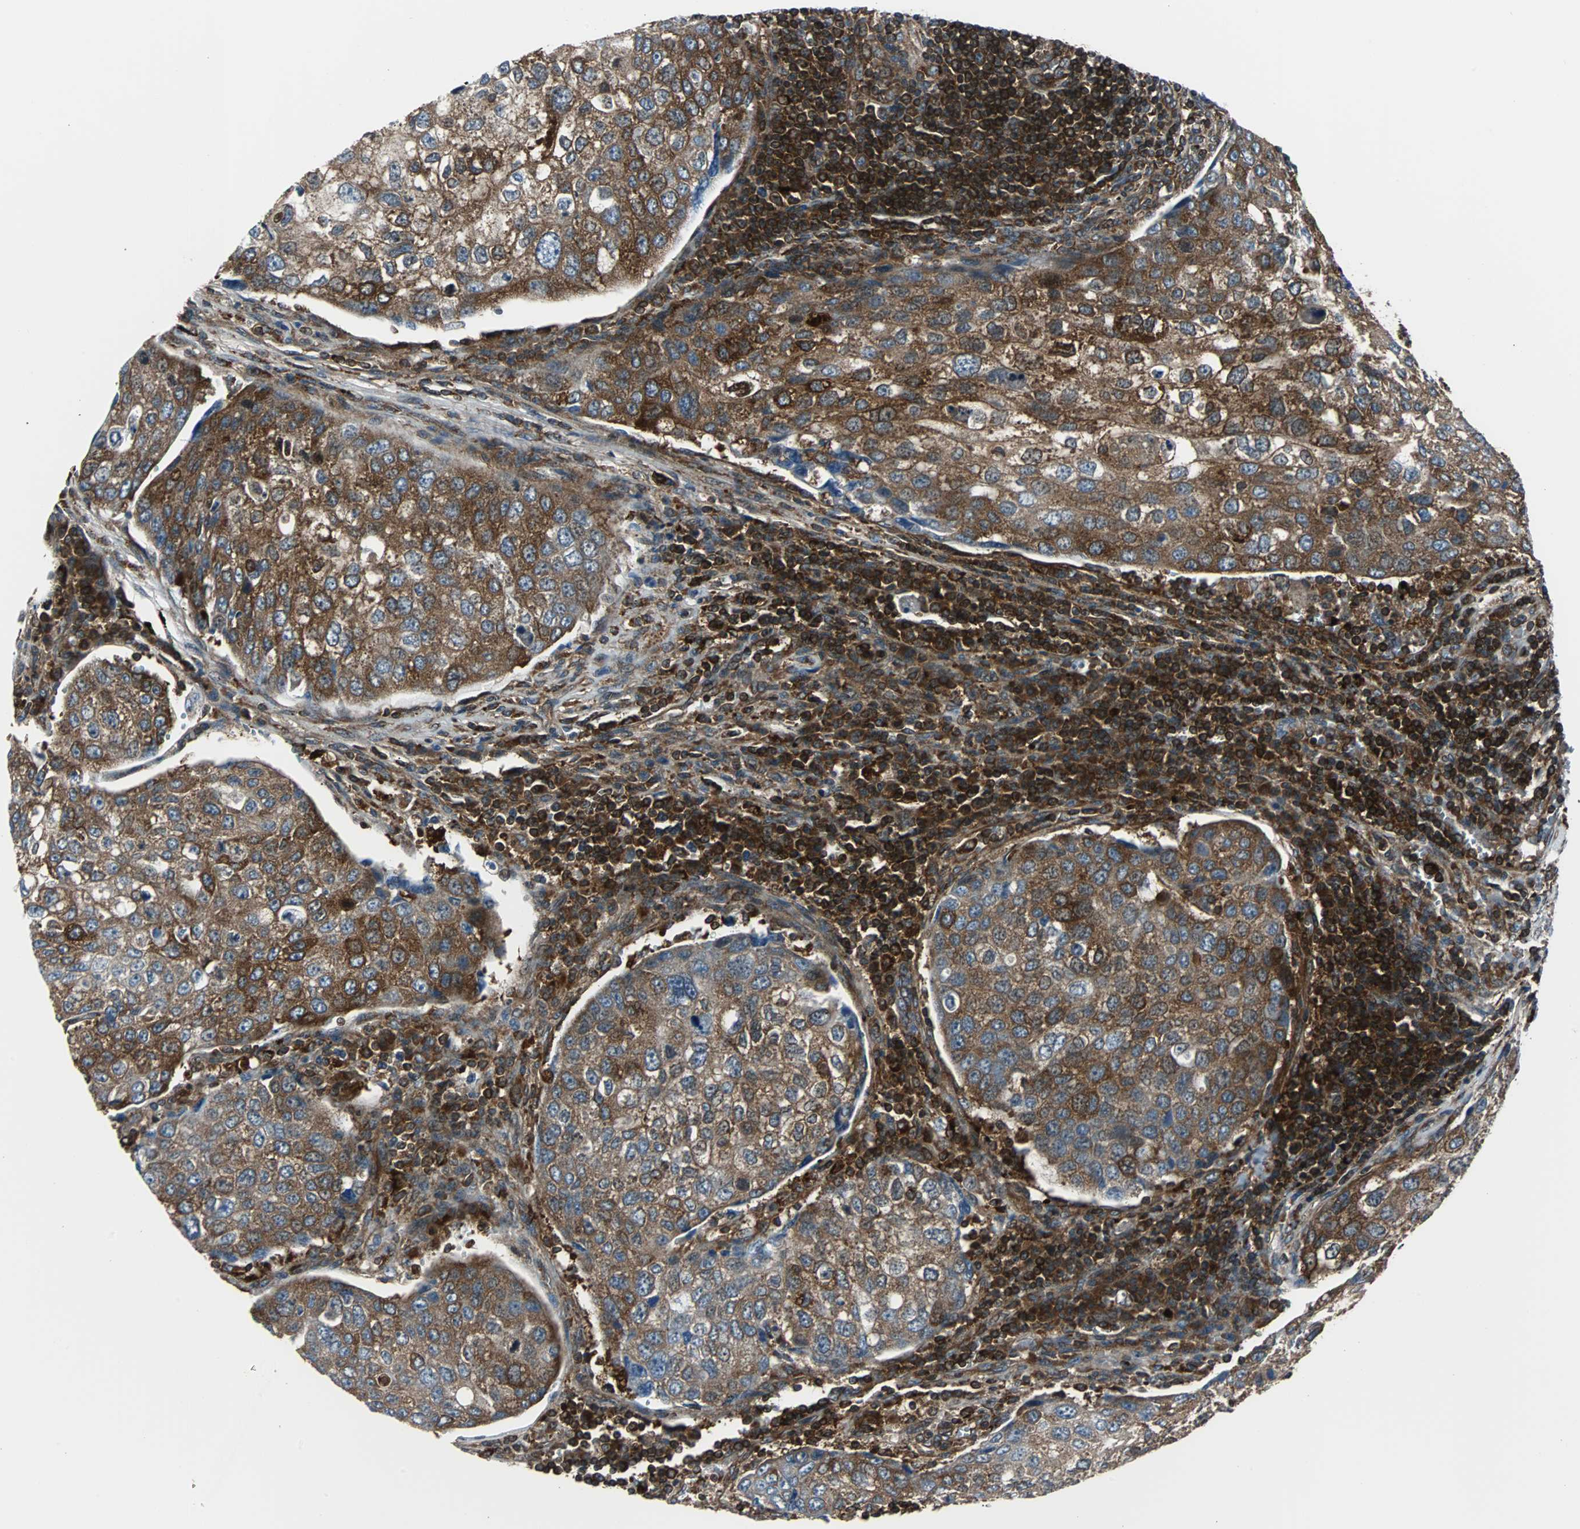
{"staining": {"intensity": "strong", "quantity": ">75%", "location": "cytoplasmic/membranous"}, "tissue": "urothelial cancer", "cell_type": "Tumor cells", "image_type": "cancer", "snomed": [{"axis": "morphology", "description": "Urothelial carcinoma, High grade"}, {"axis": "topography", "description": "Lymph node"}, {"axis": "topography", "description": "Urinary bladder"}], "caption": "Protein expression analysis of human urothelial carcinoma (high-grade) reveals strong cytoplasmic/membranous staining in about >75% of tumor cells.", "gene": "RELA", "patient": {"sex": "male", "age": 51}}